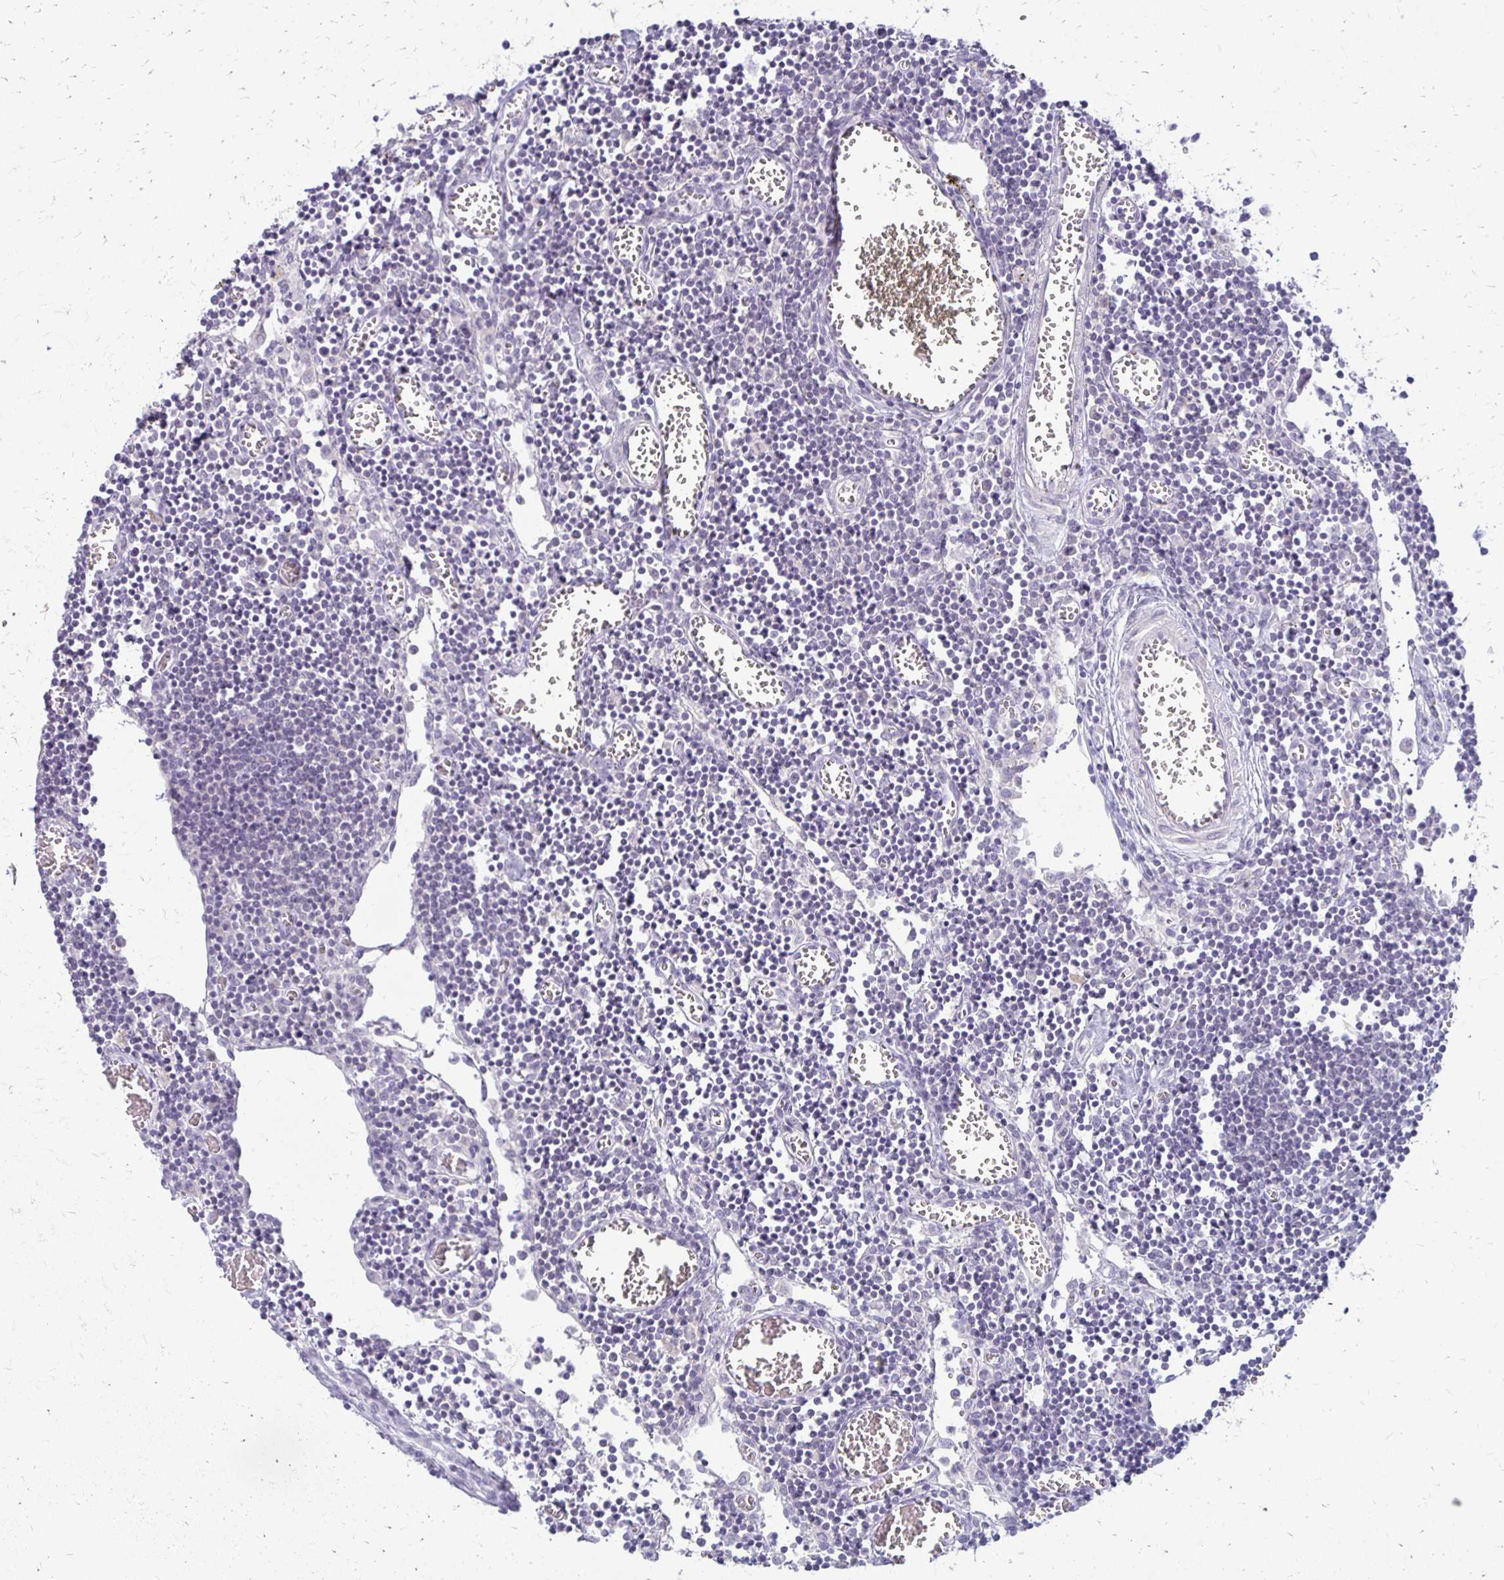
{"staining": {"intensity": "negative", "quantity": "none", "location": "none"}, "tissue": "lymph node", "cell_type": "Non-germinal center cells", "image_type": "normal", "snomed": [{"axis": "morphology", "description": "Normal tissue, NOS"}, {"axis": "topography", "description": "Lymph node"}], "caption": "An immunohistochemistry photomicrograph of unremarkable lymph node is shown. There is no staining in non-germinal center cells of lymph node. (DAB (3,3'-diaminobenzidine) immunohistochemistry with hematoxylin counter stain).", "gene": "RHOC", "patient": {"sex": "male", "age": 66}}